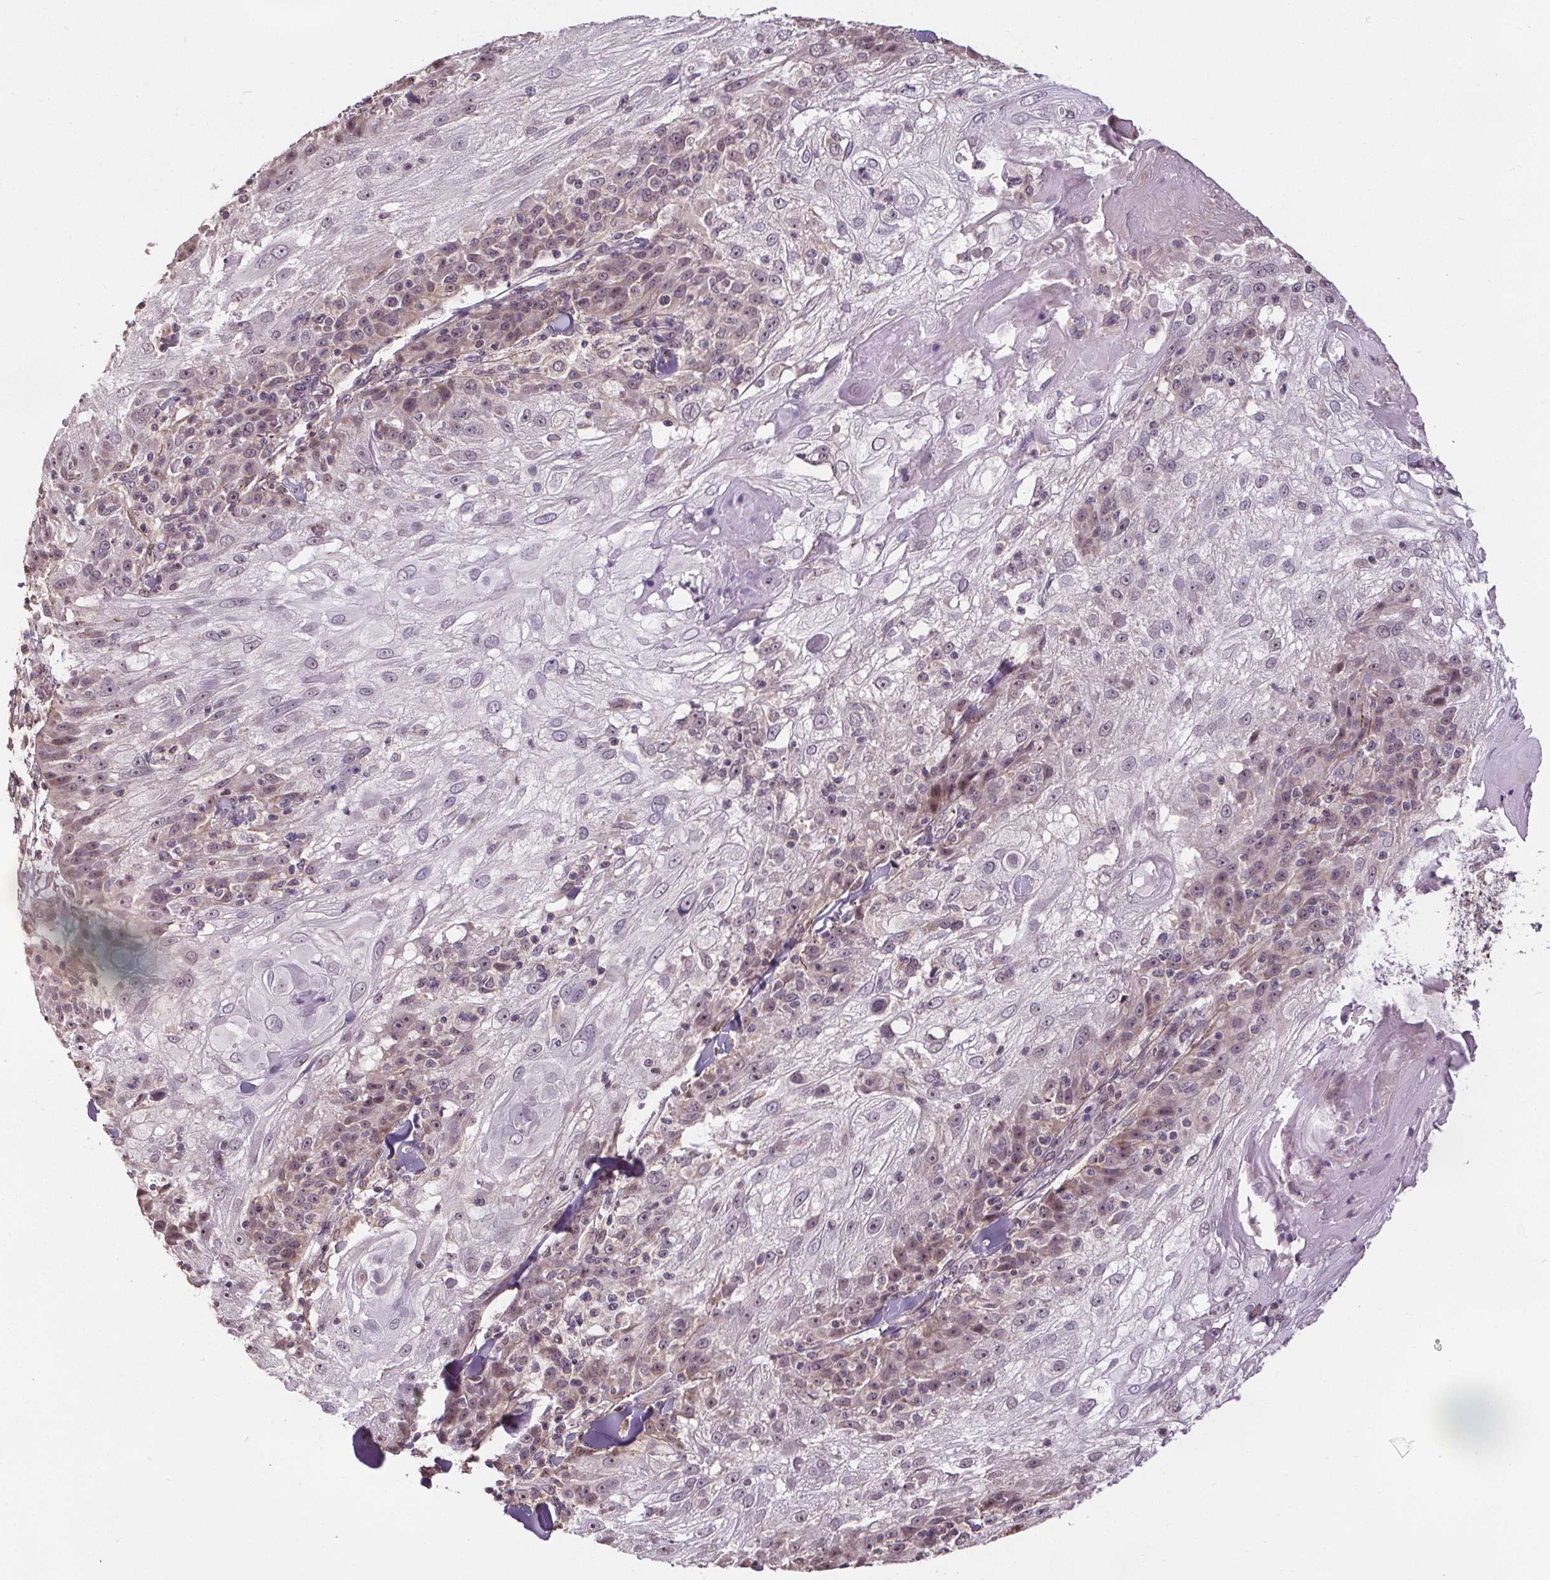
{"staining": {"intensity": "negative", "quantity": "none", "location": "none"}, "tissue": "skin cancer", "cell_type": "Tumor cells", "image_type": "cancer", "snomed": [{"axis": "morphology", "description": "Normal tissue, NOS"}, {"axis": "morphology", "description": "Squamous cell carcinoma, NOS"}, {"axis": "topography", "description": "Skin"}], "caption": "There is no significant positivity in tumor cells of squamous cell carcinoma (skin).", "gene": "KIAA0232", "patient": {"sex": "female", "age": 83}}